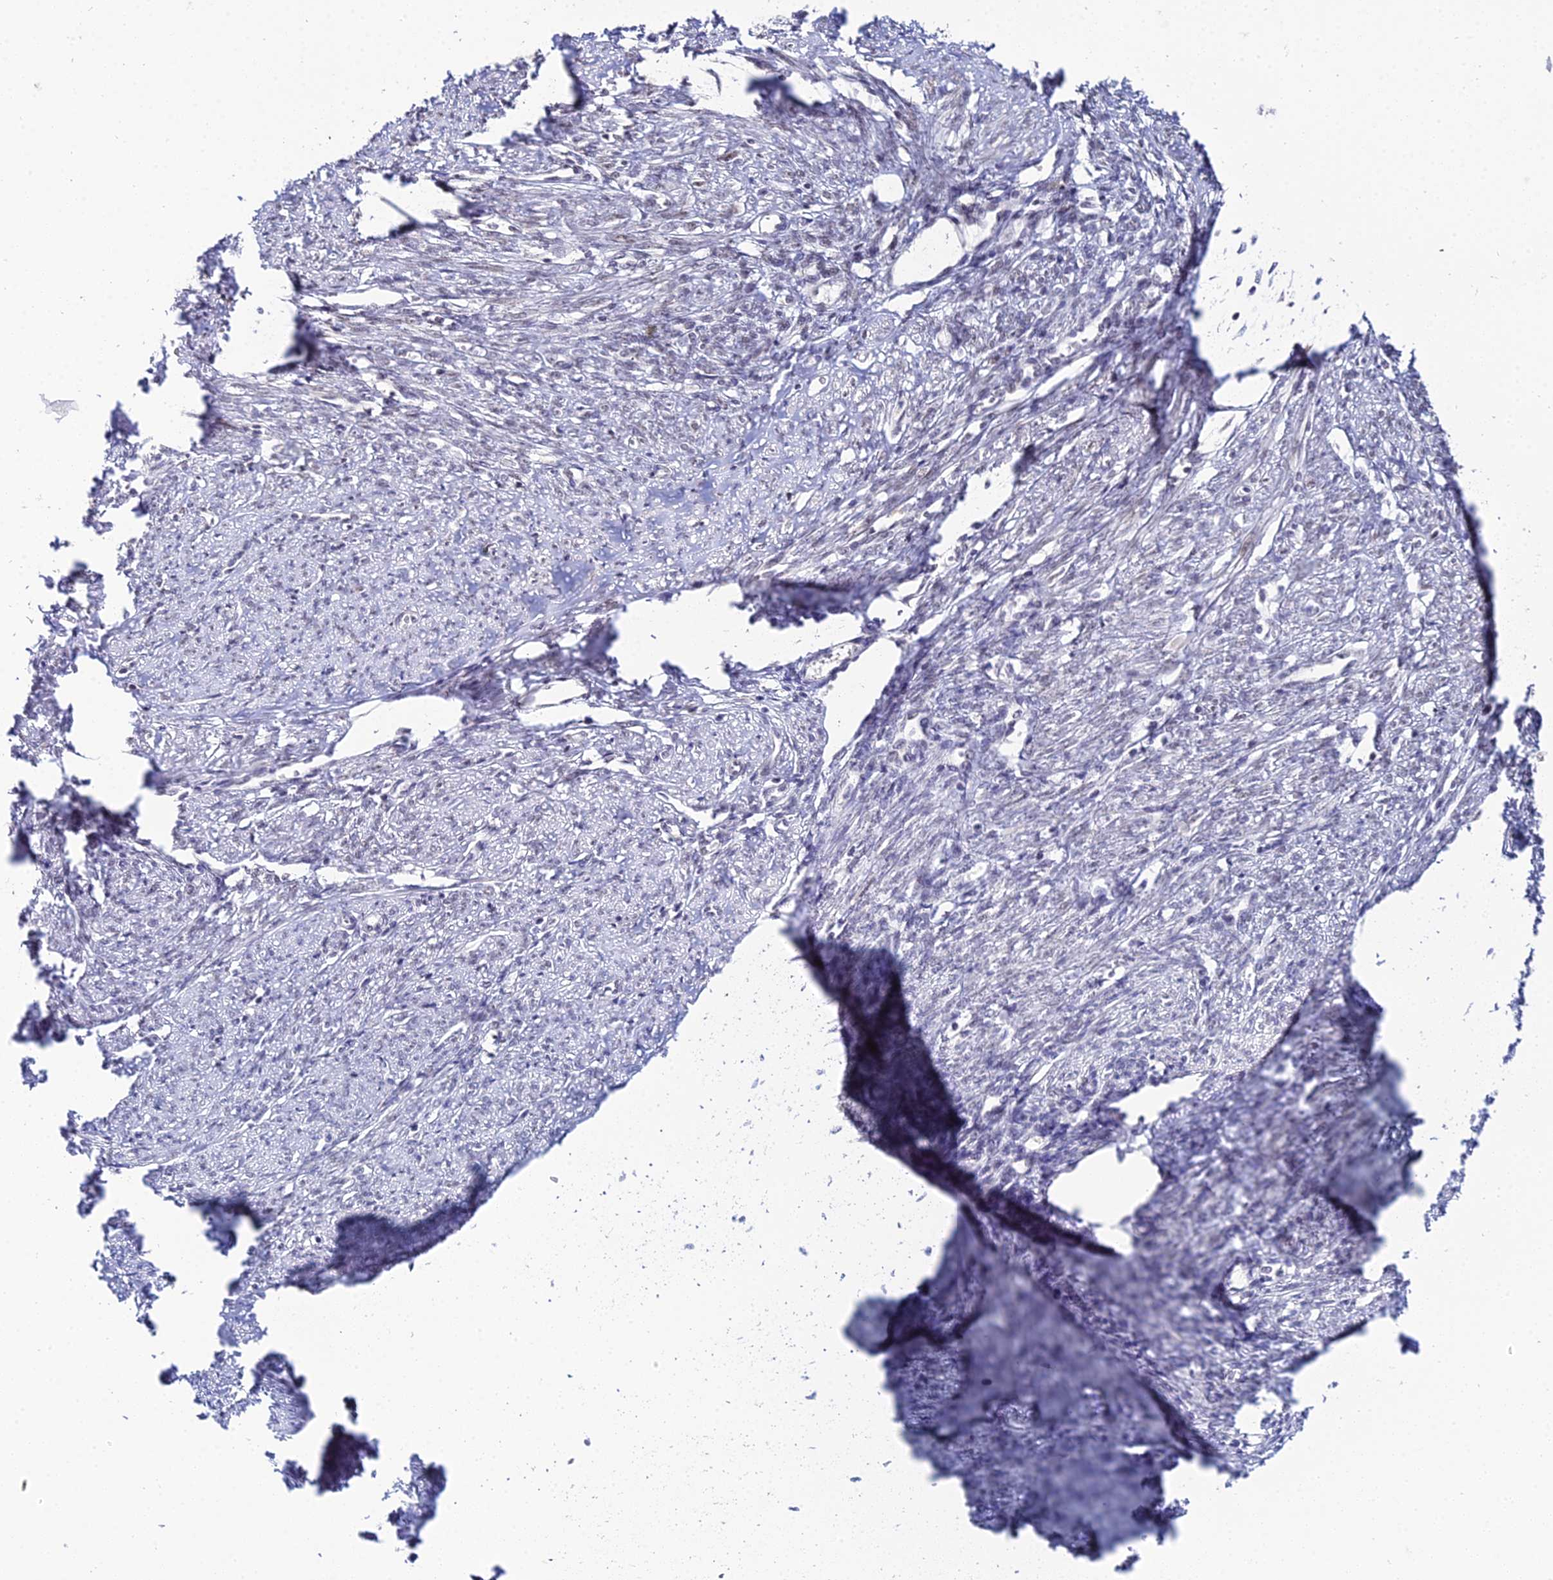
{"staining": {"intensity": "moderate", "quantity": "25%-75%", "location": "nuclear"}, "tissue": "smooth muscle", "cell_type": "Smooth muscle cells", "image_type": "normal", "snomed": [{"axis": "morphology", "description": "Normal tissue, NOS"}, {"axis": "topography", "description": "Smooth muscle"}, {"axis": "topography", "description": "Uterus"}], "caption": "Moderate nuclear protein positivity is seen in approximately 25%-75% of smooth muscle cells in smooth muscle.", "gene": "EXOSC3", "patient": {"sex": "female", "age": 59}}